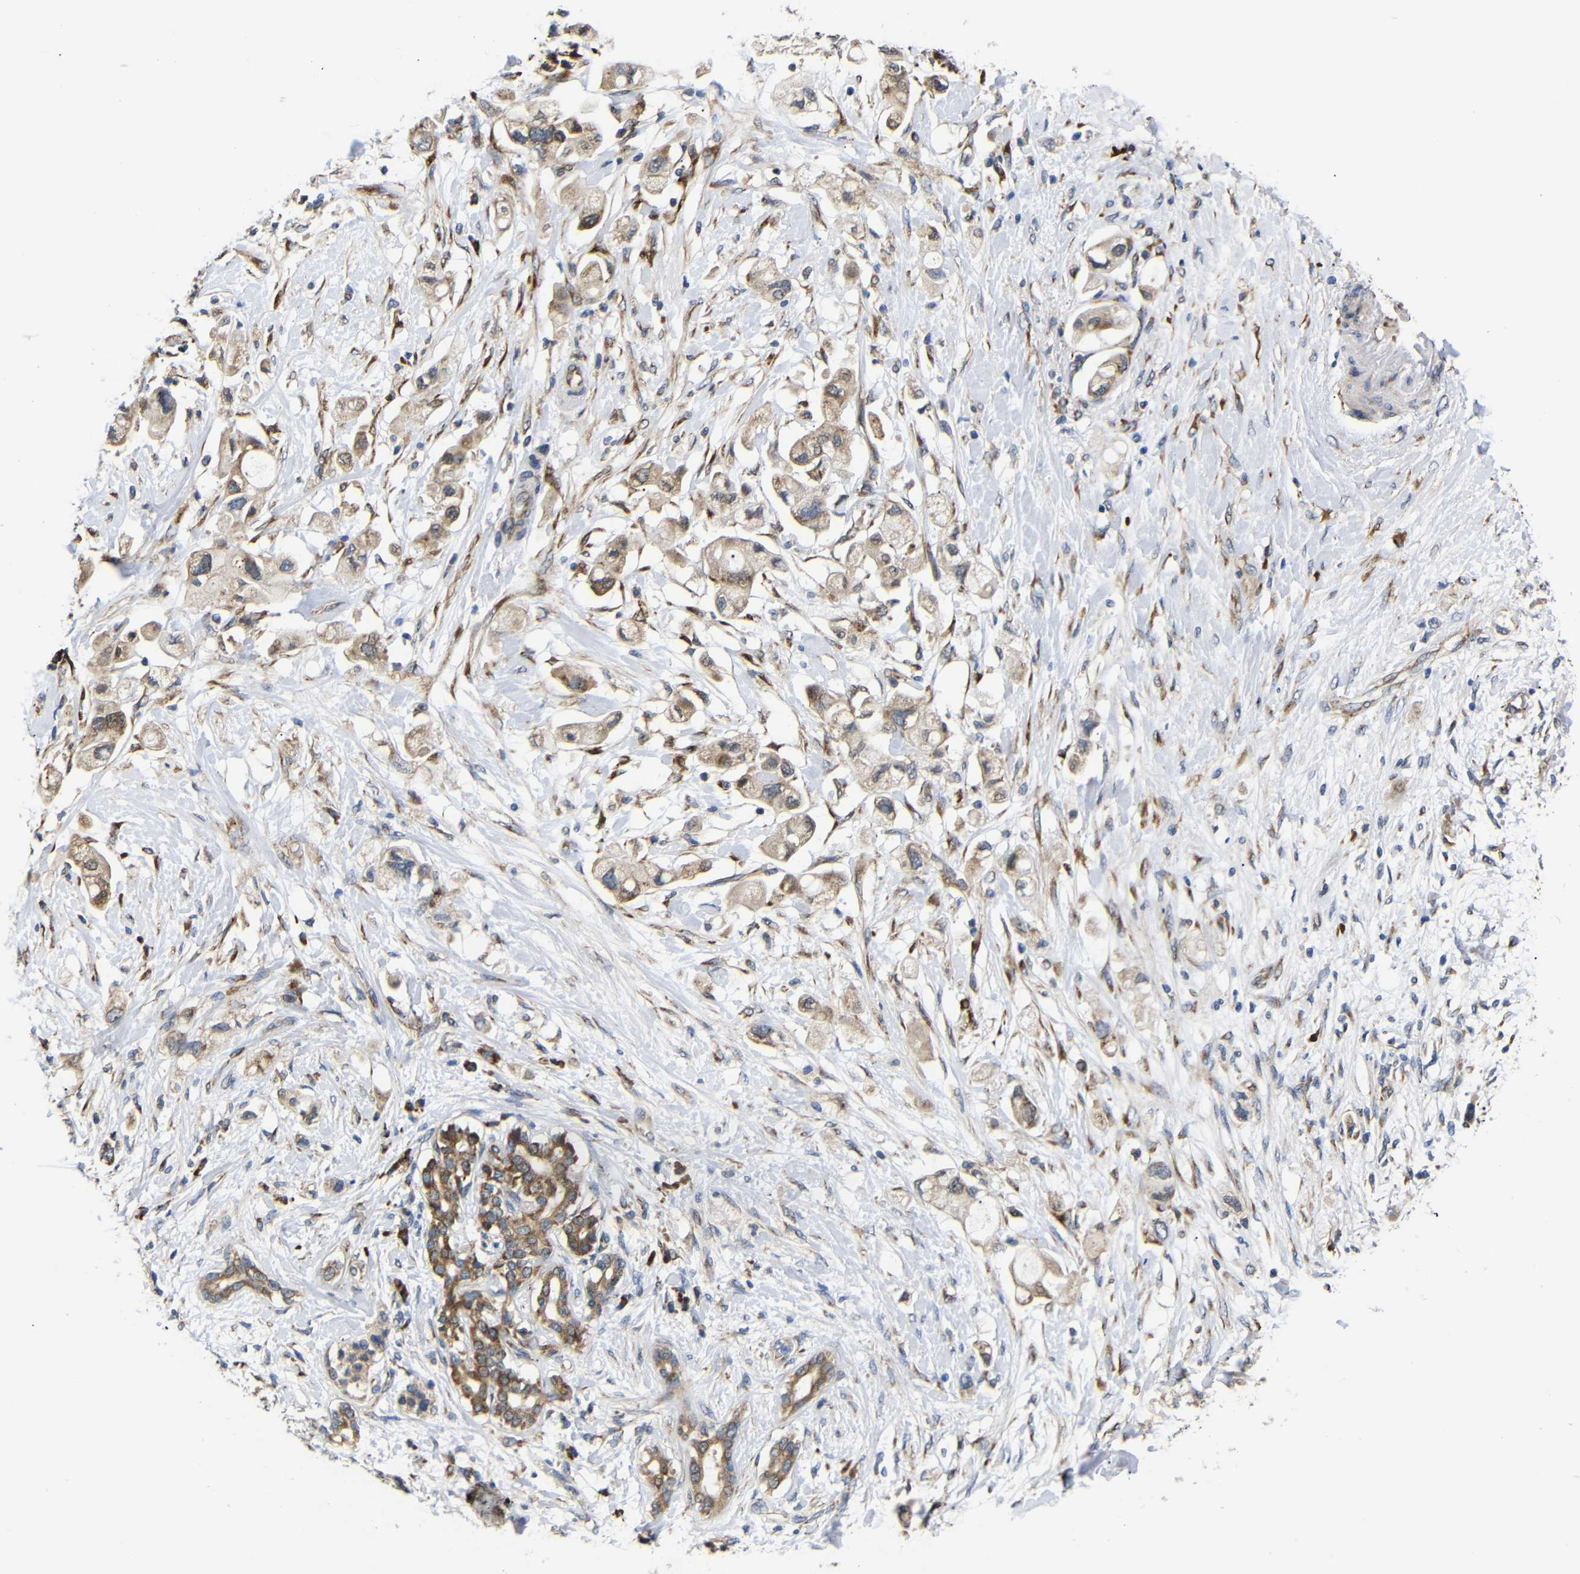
{"staining": {"intensity": "moderate", "quantity": ">75%", "location": "cytoplasmic/membranous"}, "tissue": "pancreatic cancer", "cell_type": "Tumor cells", "image_type": "cancer", "snomed": [{"axis": "morphology", "description": "Adenocarcinoma, NOS"}, {"axis": "topography", "description": "Pancreas"}], "caption": "Protein expression by IHC displays moderate cytoplasmic/membranous positivity in about >75% of tumor cells in pancreatic cancer.", "gene": "KANK4", "patient": {"sex": "female", "age": 56}}